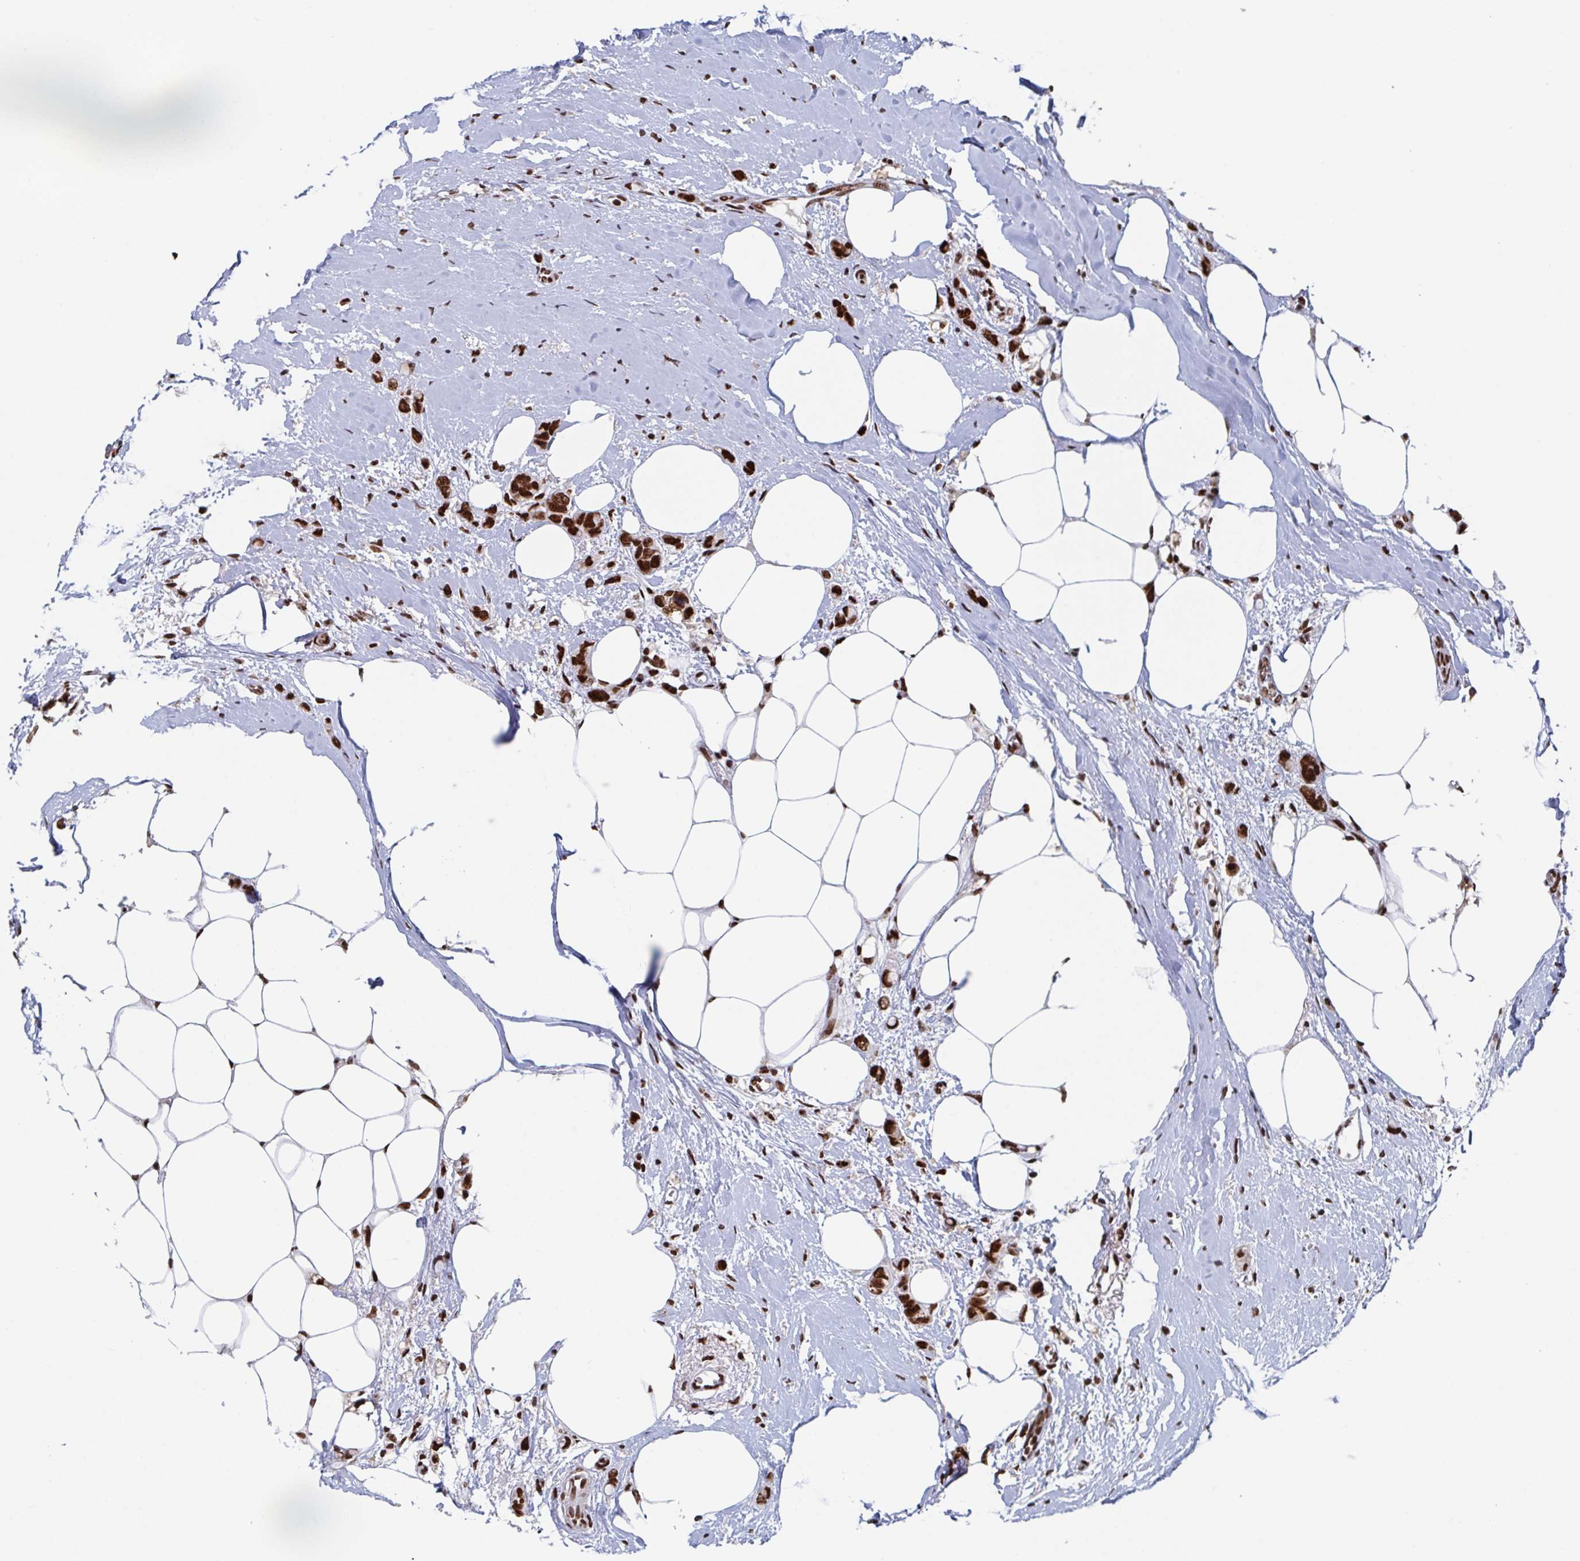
{"staining": {"intensity": "strong", "quantity": ">75%", "location": "nuclear"}, "tissue": "breast cancer", "cell_type": "Tumor cells", "image_type": "cancer", "snomed": [{"axis": "morphology", "description": "Lobular carcinoma"}, {"axis": "topography", "description": "Breast"}], "caption": "The immunohistochemical stain shows strong nuclear positivity in tumor cells of lobular carcinoma (breast) tissue.", "gene": "ZNF607", "patient": {"sex": "female", "age": 91}}